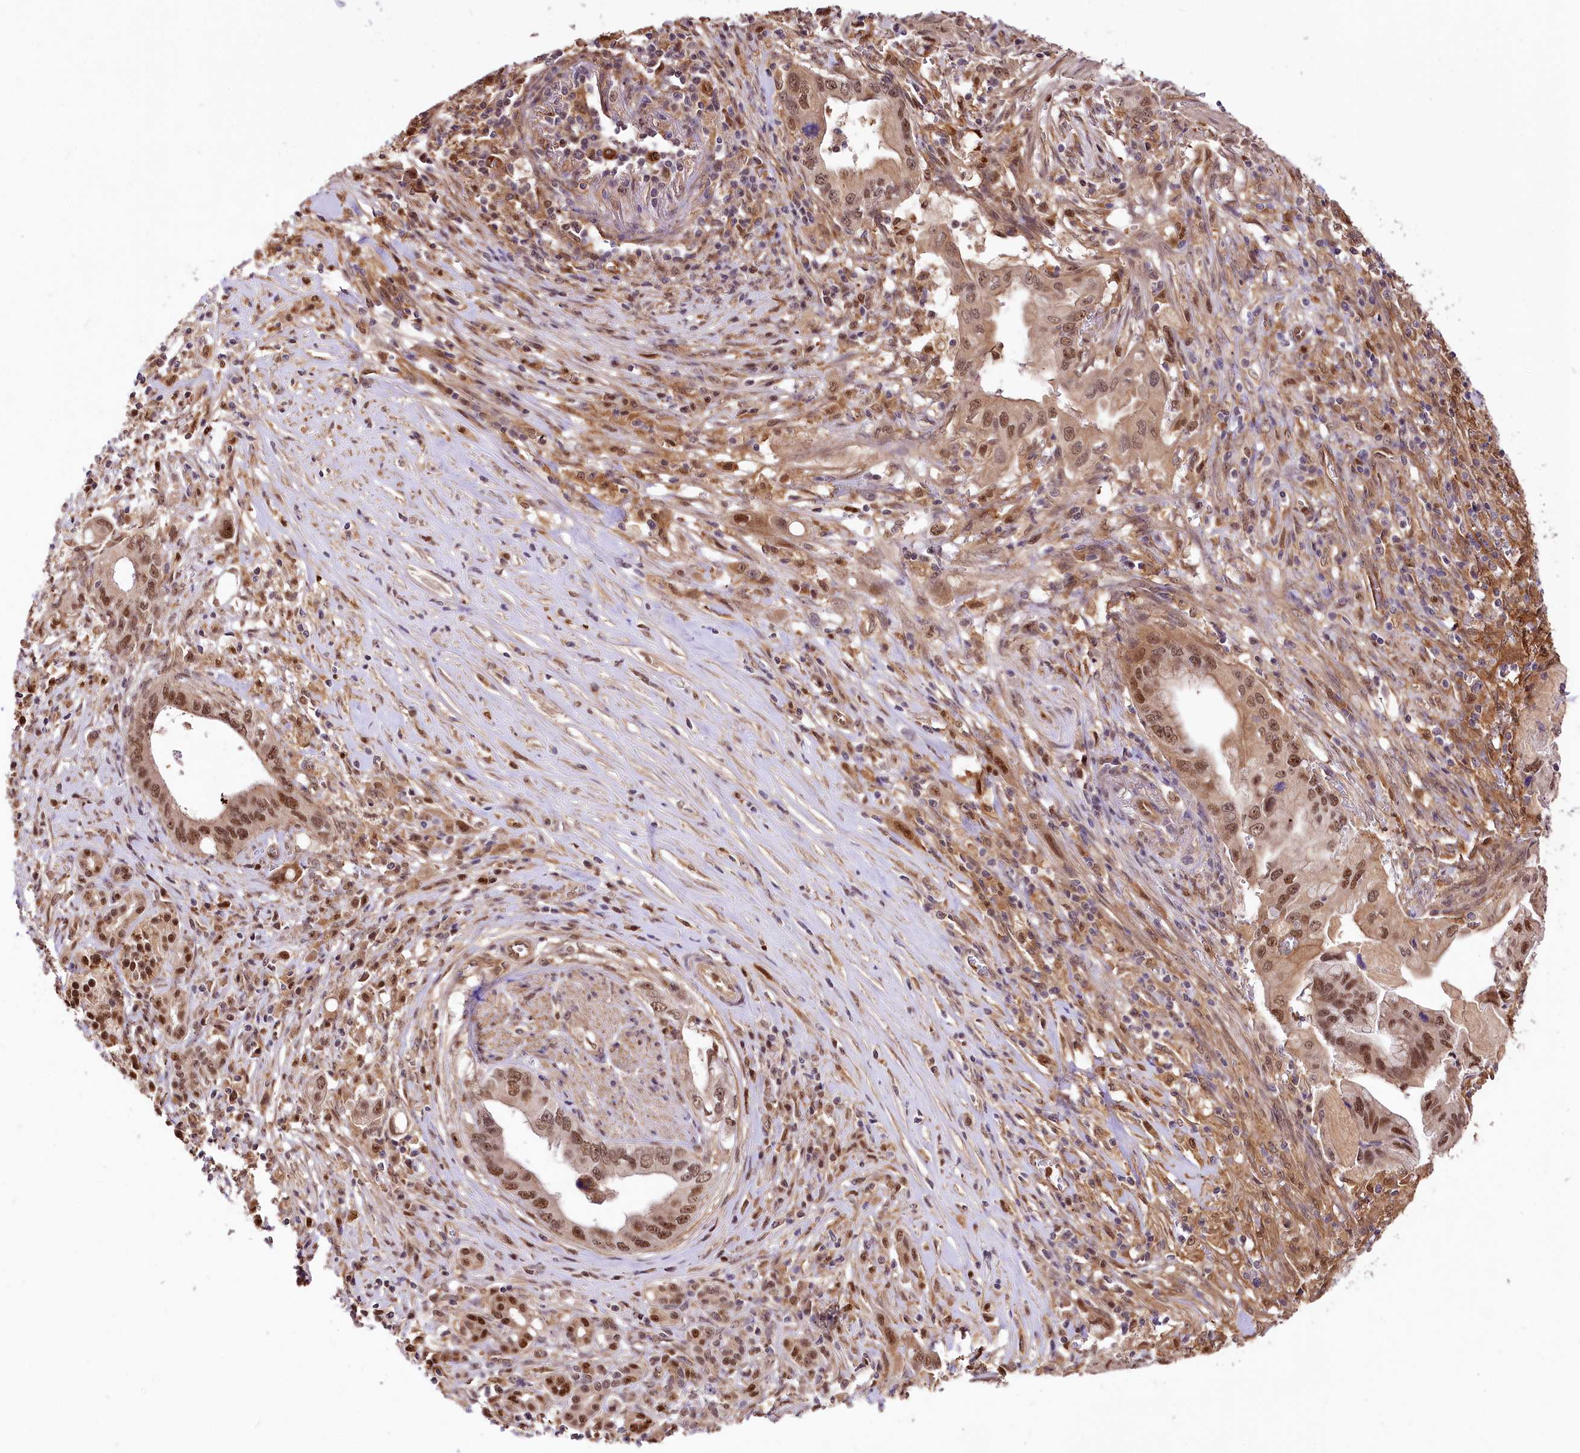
{"staining": {"intensity": "moderate", "quantity": ">75%", "location": "nuclear"}, "tissue": "pancreatic cancer", "cell_type": "Tumor cells", "image_type": "cancer", "snomed": [{"axis": "morphology", "description": "Adenocarcinoma, NOS"}, {"axis": "topography", "description": "Pancreas"}], "caption": "A brown stain labels moderate nuclear positivity of a protein in human pancreatic cancer (adenocarcinoma) tumor cells.", "gene": "GNL3L", "patient": {"sex": "female", "age": 73}}